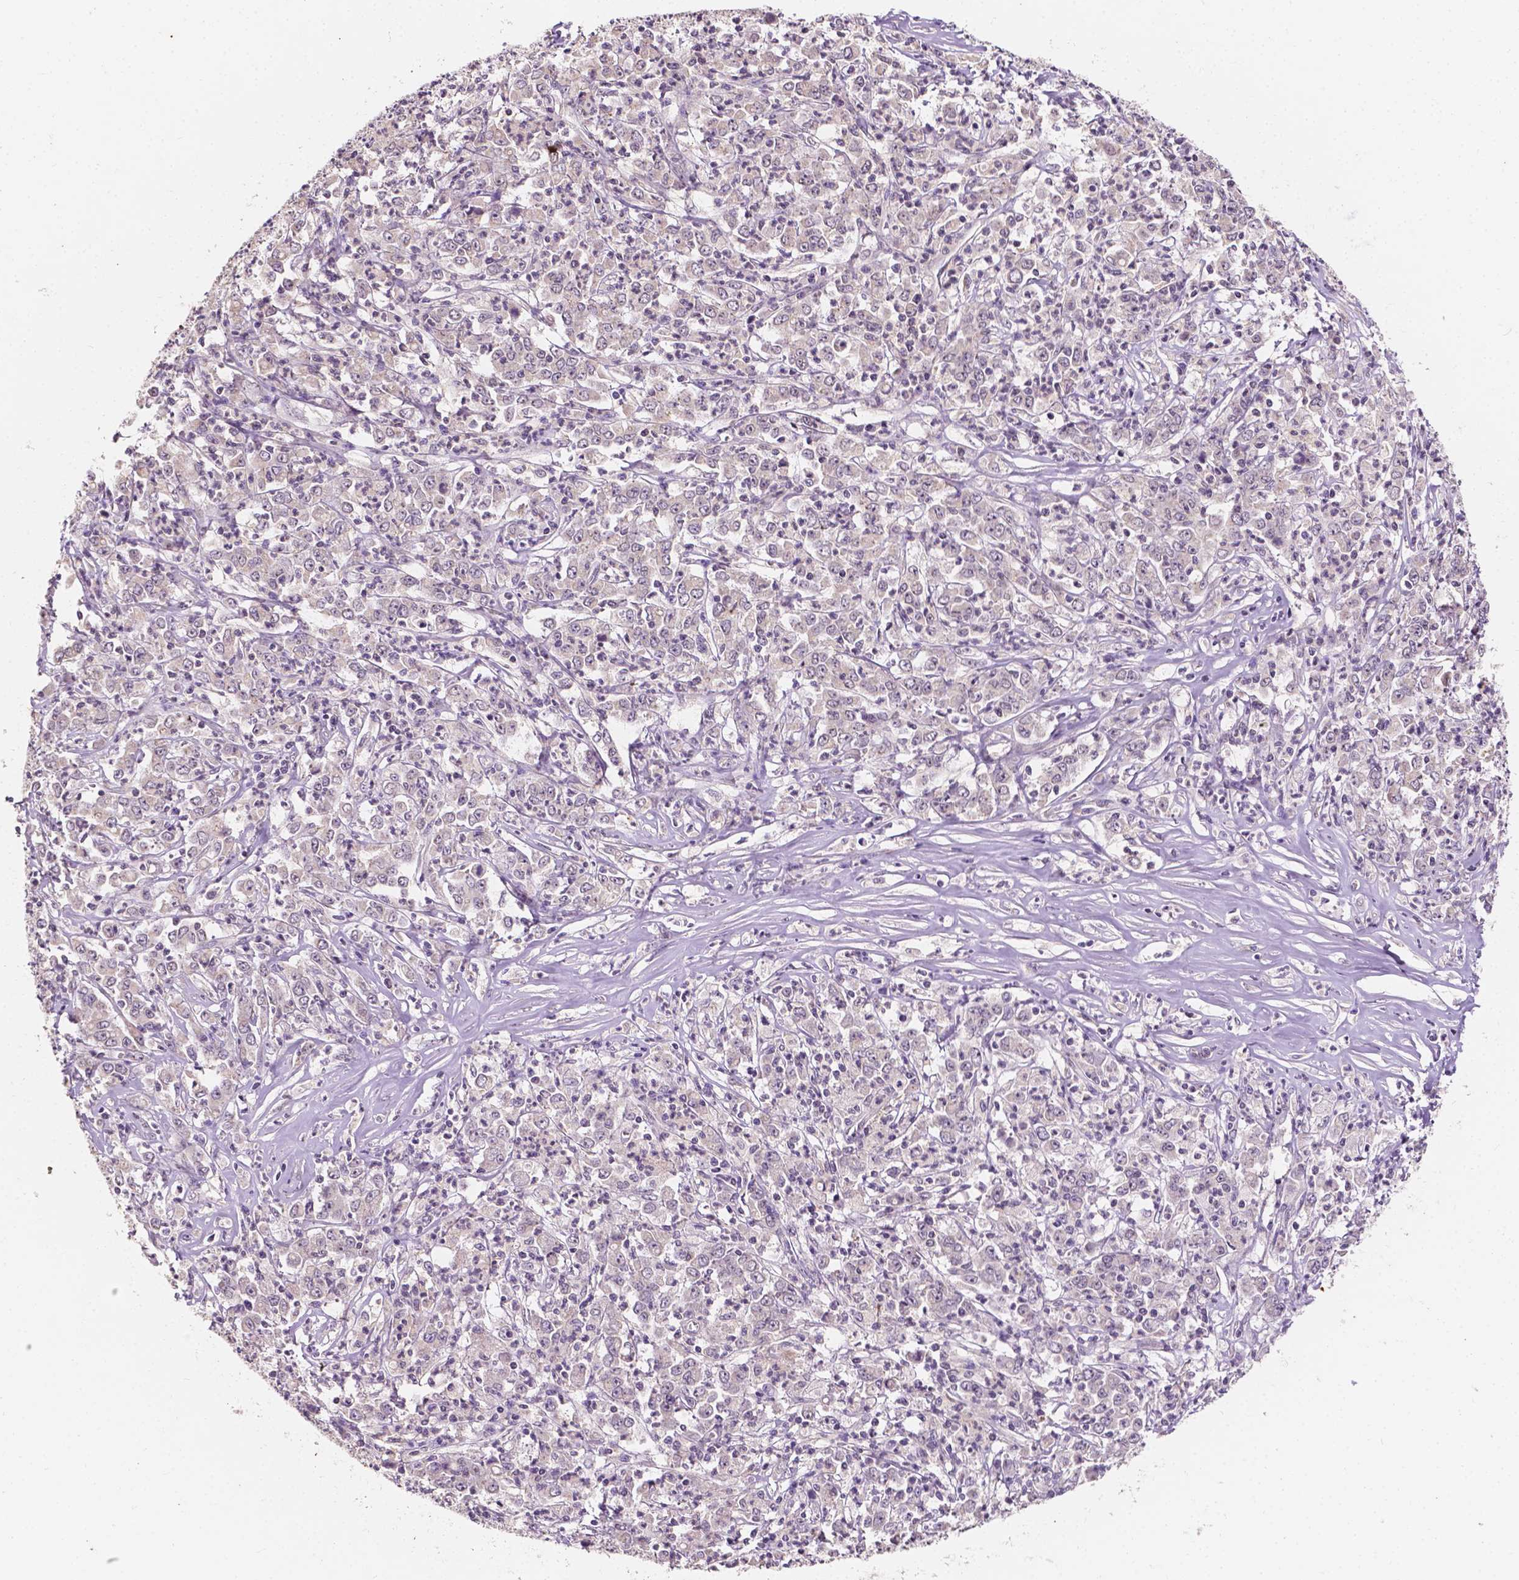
{"staining": {"intensity": "negative", "quantity": "none", "location": "none"}, "tissue": "stomach cancer", "cell_type": "Tumor cells", "image_type": "cancer", "snomed": [{"axis": "morphology", "description": "Adenocarcinoma, NOS"}, {"axis": "topography", "description": "Stomach, lower"}], "caption": "A high-resolution image shows immunohistochemistry staining of stomach adenocarcinoma, which exhibits no significant expression in tumor cells. (Brightfield microscopy of DAB (3,3'-diaminobenzidine) IHC at high magnification).", "gene": "SIRT2", "patient": {"sex": "female", "age": 71}}